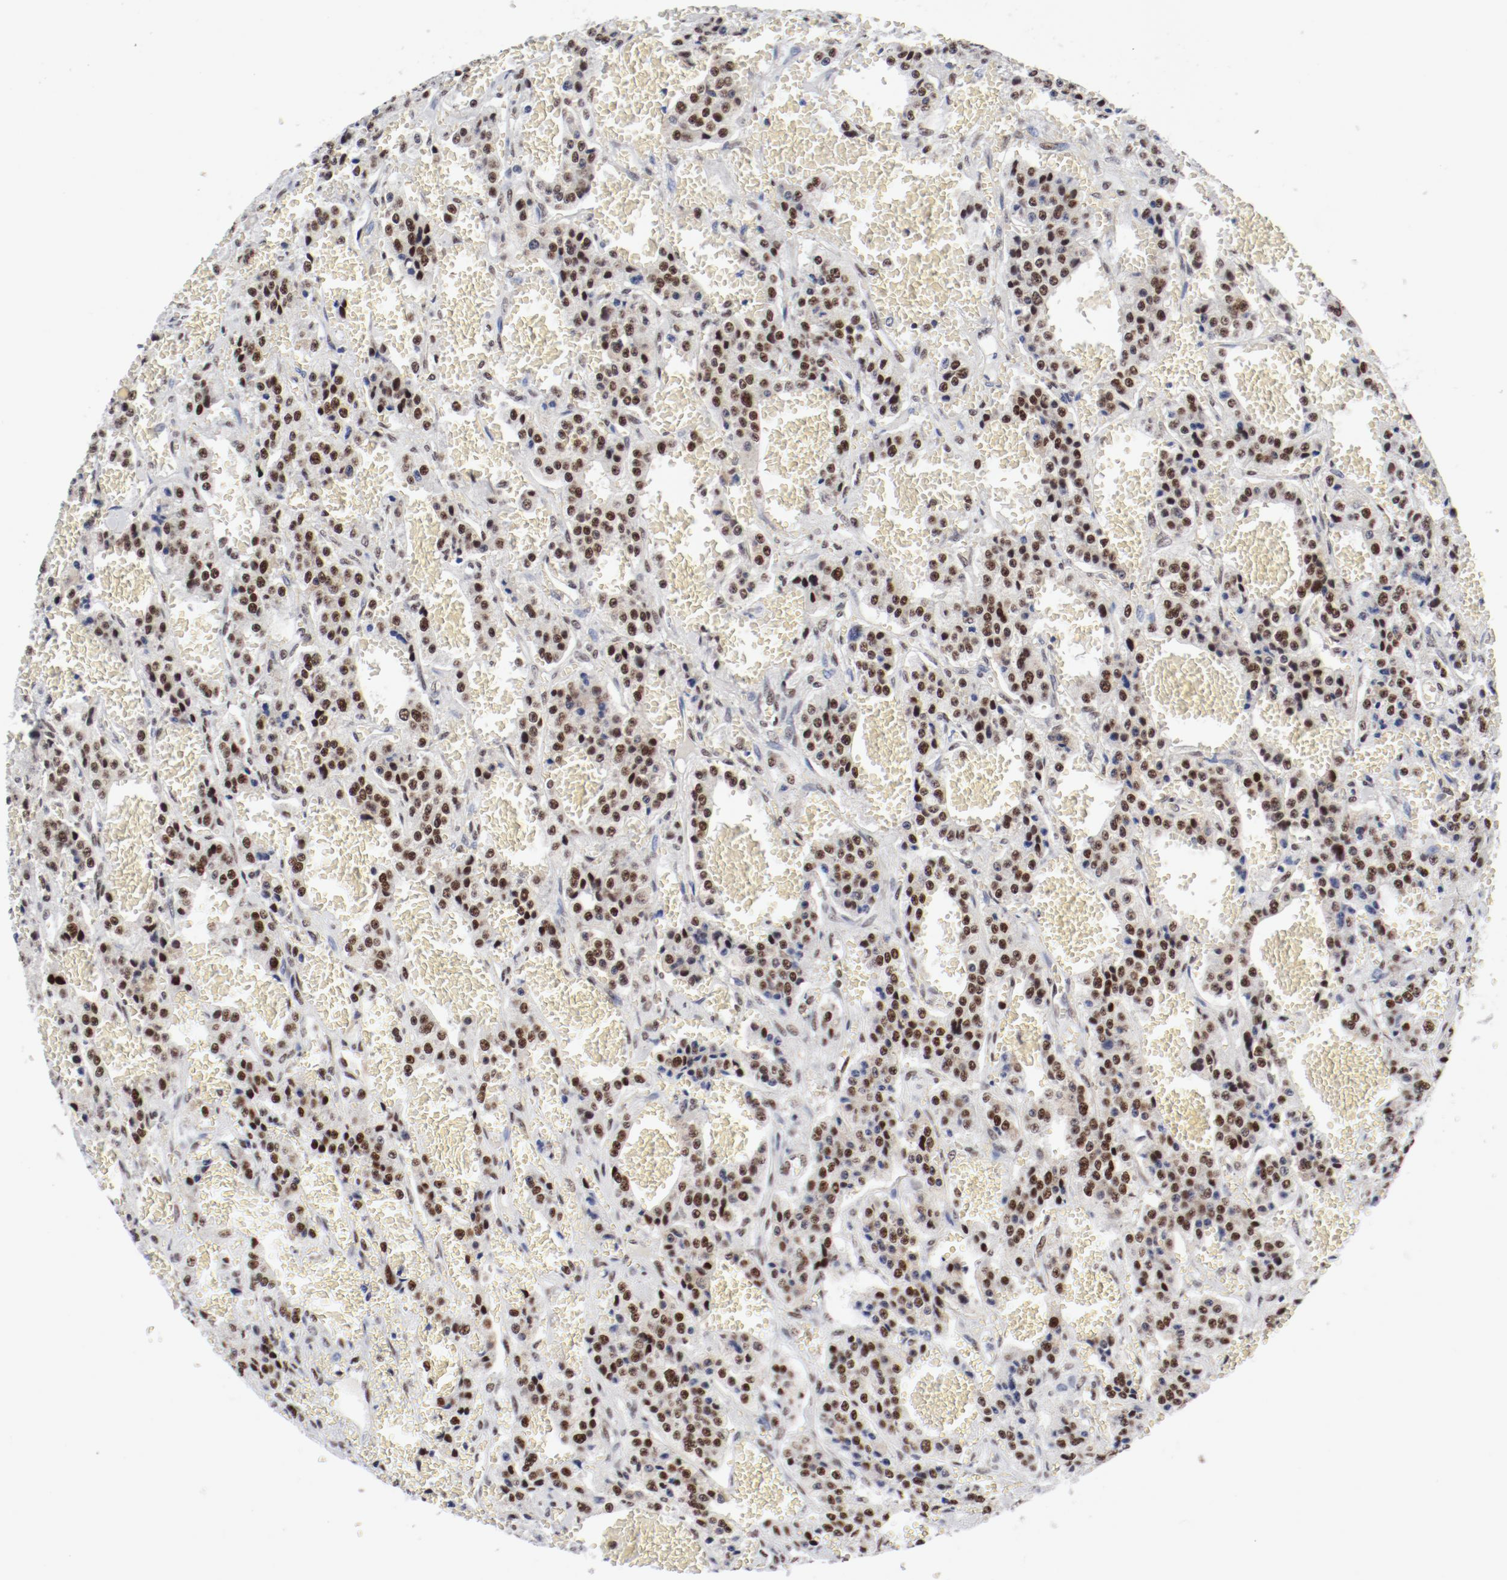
{"staining": {"intensity": "strong", "quantity": ">75%", "location": "nuclear"}, "tissue": "carcinoid", "cell_type": "Tumor cells", "image_type": "cancer", "snomed": [{"axis": "morphology", "description": "Carcinoid, malignant, NOS"}, {"axis": "topography", "description": "Small intestine"}], "caption": "Immunohistochemical staining of human malignant carcinoid displays strong nuclear protein staining in approximately >75% of tumor cells. (DAB = brown stain, brightfield microscopy at high magnification).", "gene": "ATF2", "patient": {"sex": "male", "age": 52}}